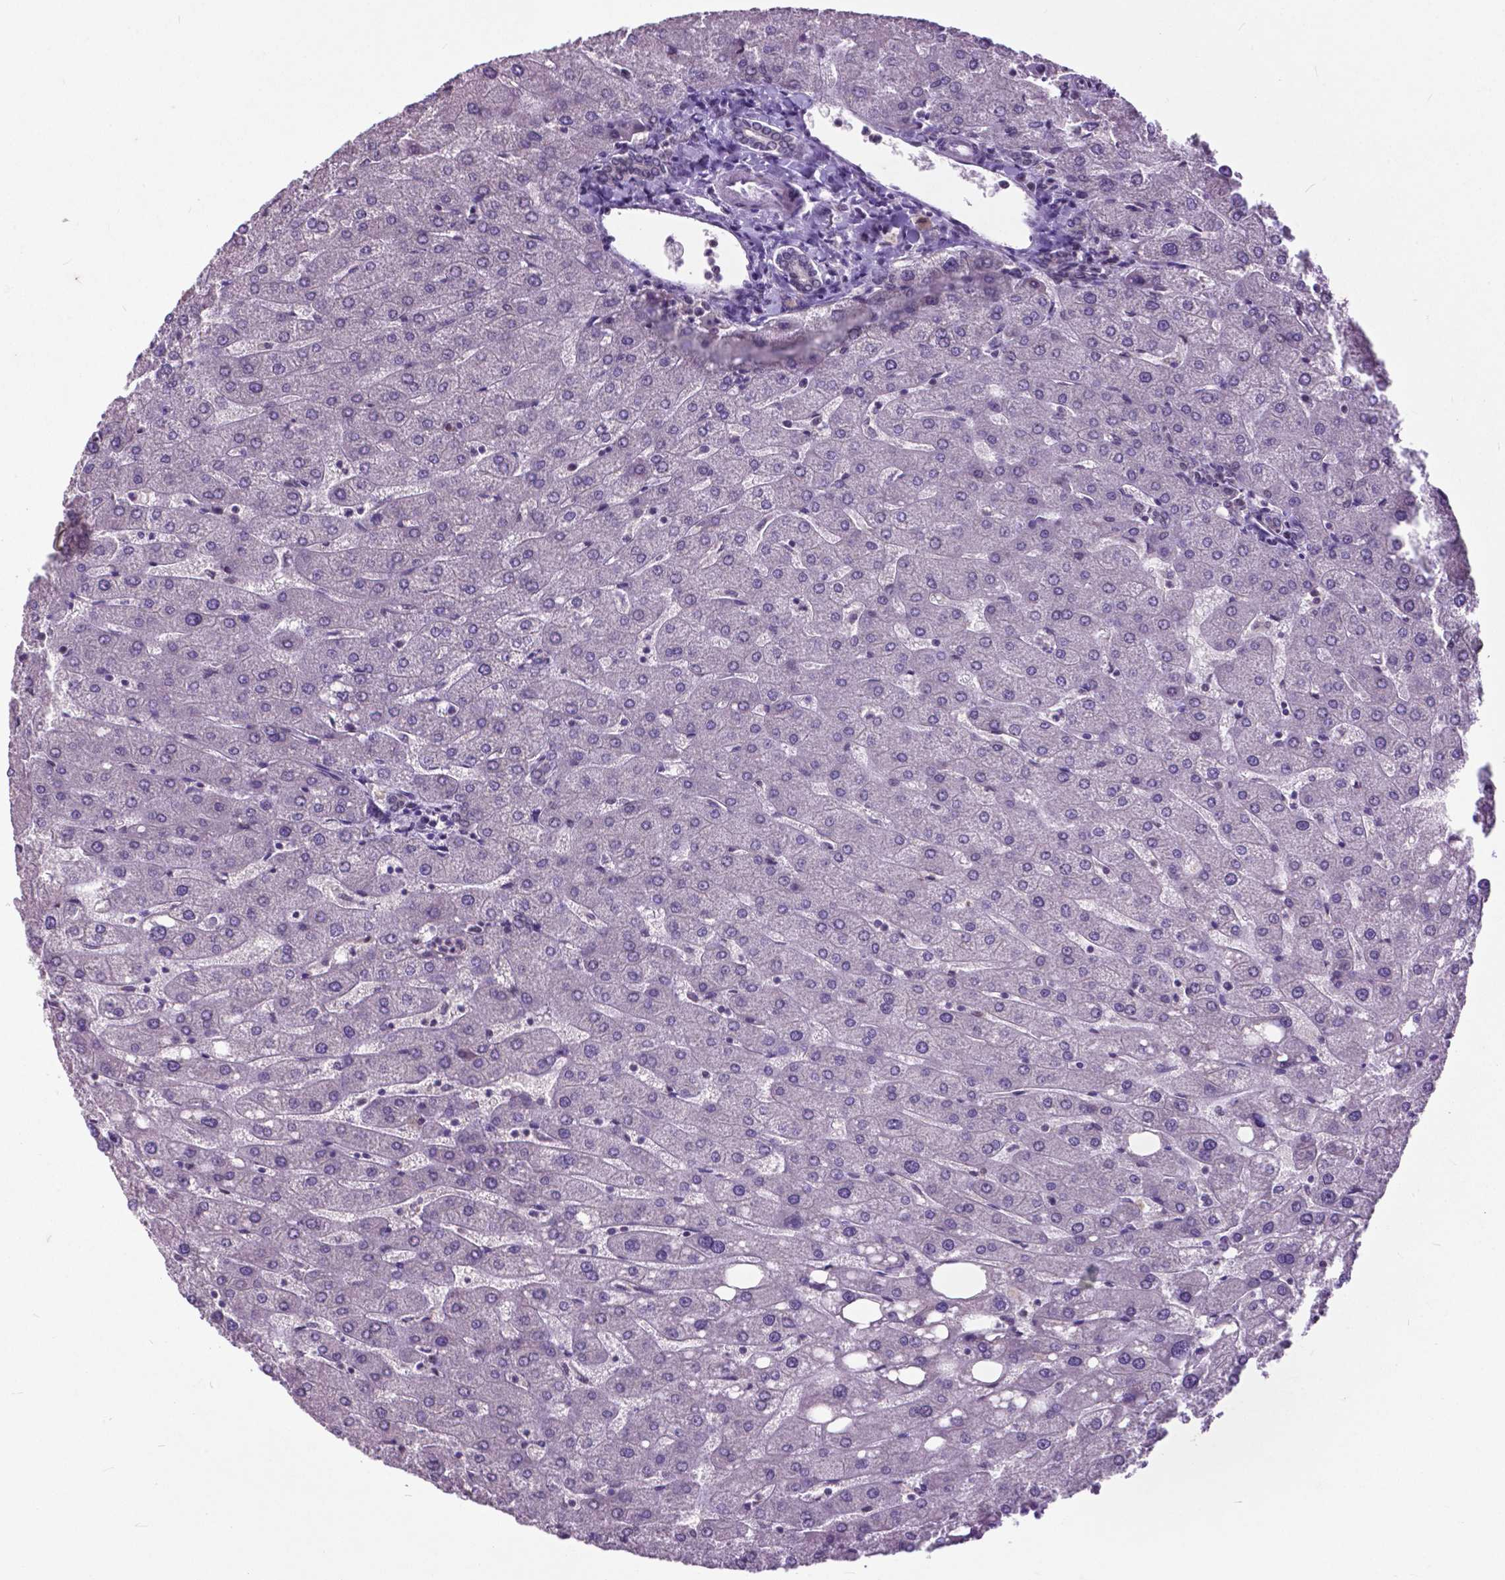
{"staining": {"intensity": "negative", "quantity": "none", "location": "none"}, "tissue": "liver", "cell_type": "Cholangiocytes", "image_type": "normal", "snomed": [{"axis": "morphology", "description": "Normal tissue, NOS"}, {"axis": "topography", "description": "Liver"}], "caption": "This is a photomicrograph of immunohistochemistry staining of normal liver, which shows no positivity in cholangiocytes.", "gene": "FAF1", "patient": {"sex": "male", "age": 67}}